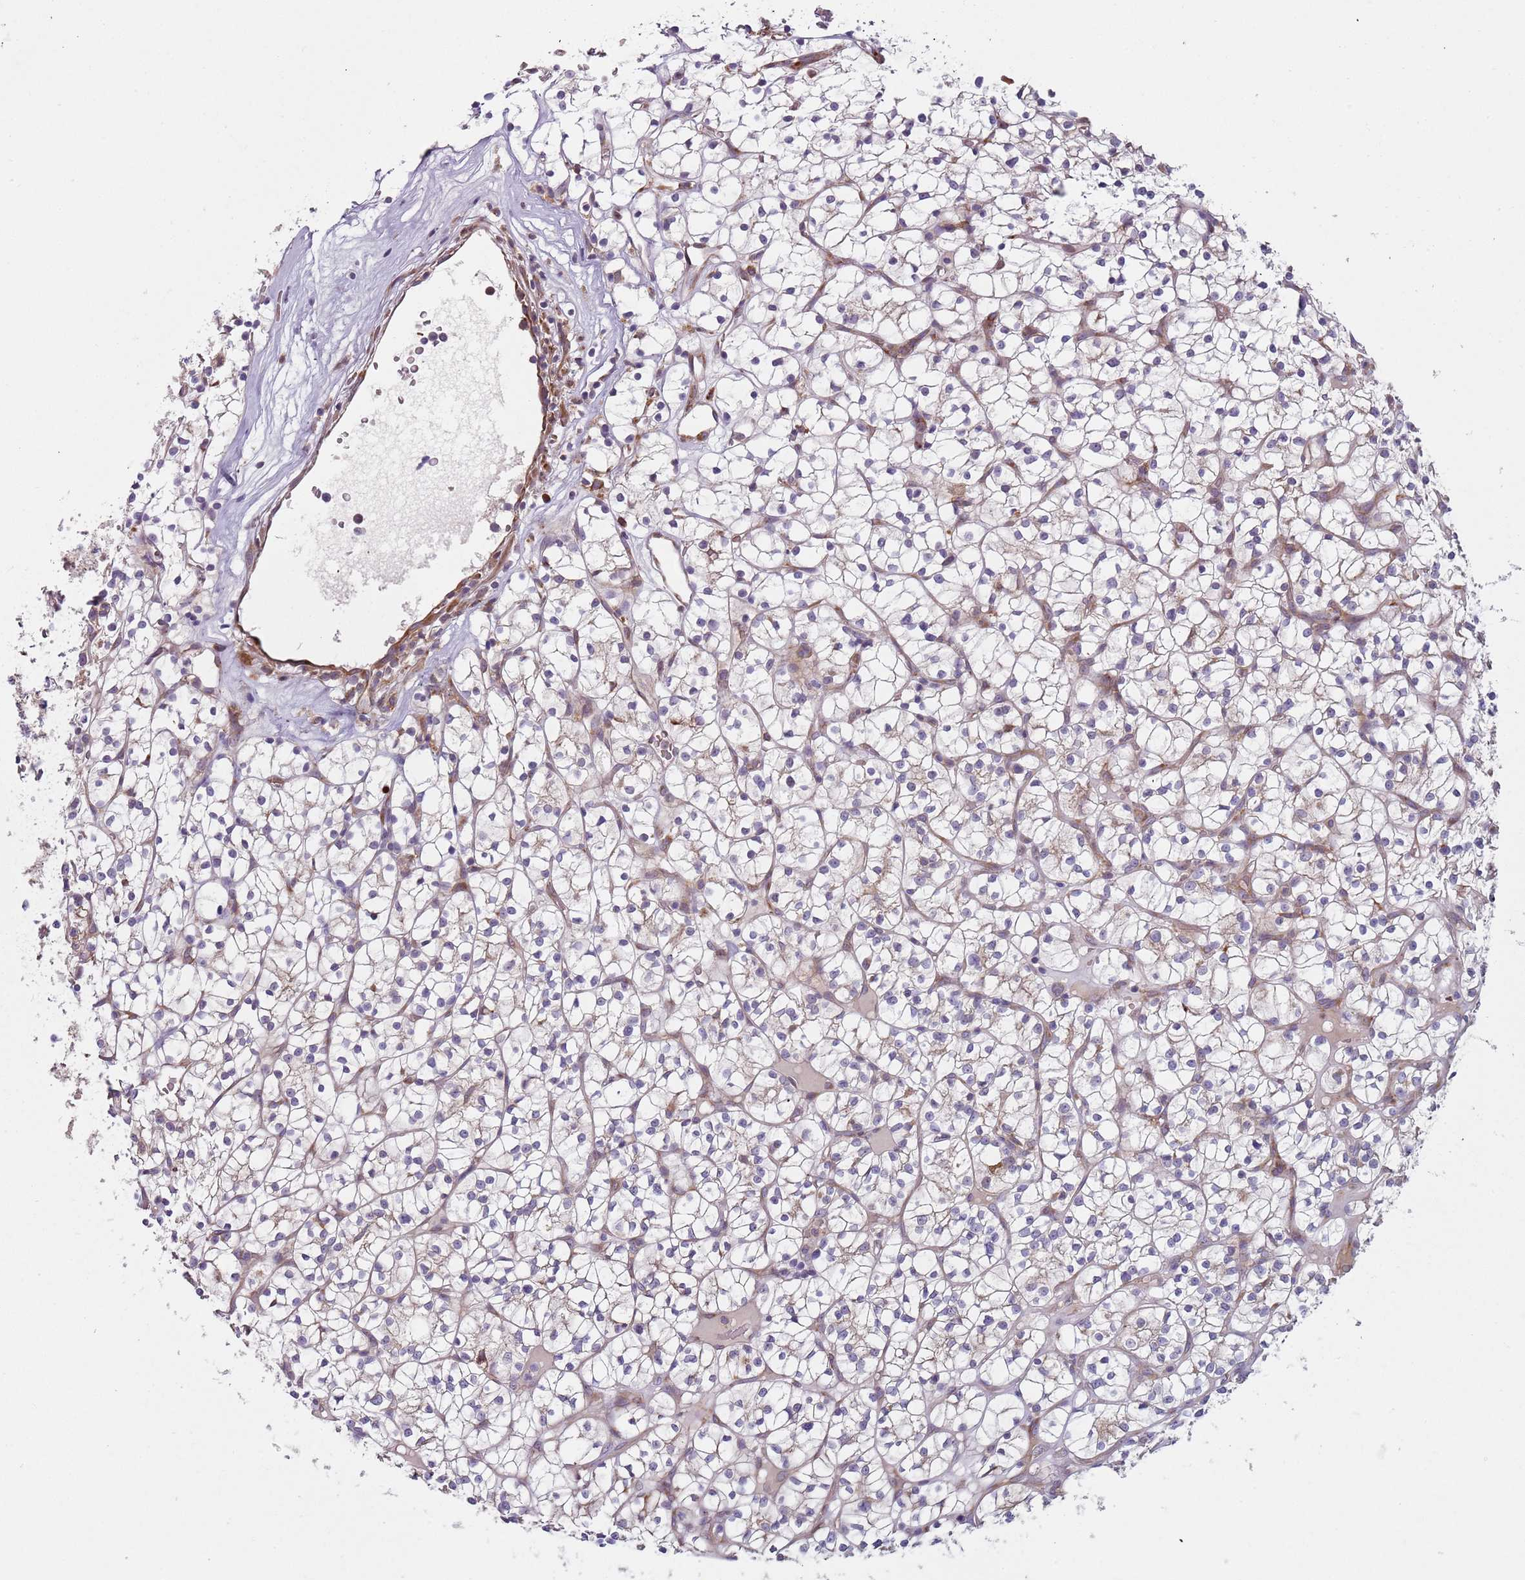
{"staining": {"intensity": "weak", "quantity": "<25%", "location": "cytoplasmic/membranous"}, "tissue": "renal cancer", "cell_type": "Tumor cells", "image_type": "cancer", "snomed": [{"axis": "morphology", "description": "Adenocarcinoma, NOS"}, {"axis": "topography", "description": "Kidney"}], "caption": "A high-resolution micrograph shows IHC staining of renal adenocarcinoma, which displays no significant positivity in tumor cells.", "gene": "VWCE", "patient": {"sex": "female", "age": 64}}